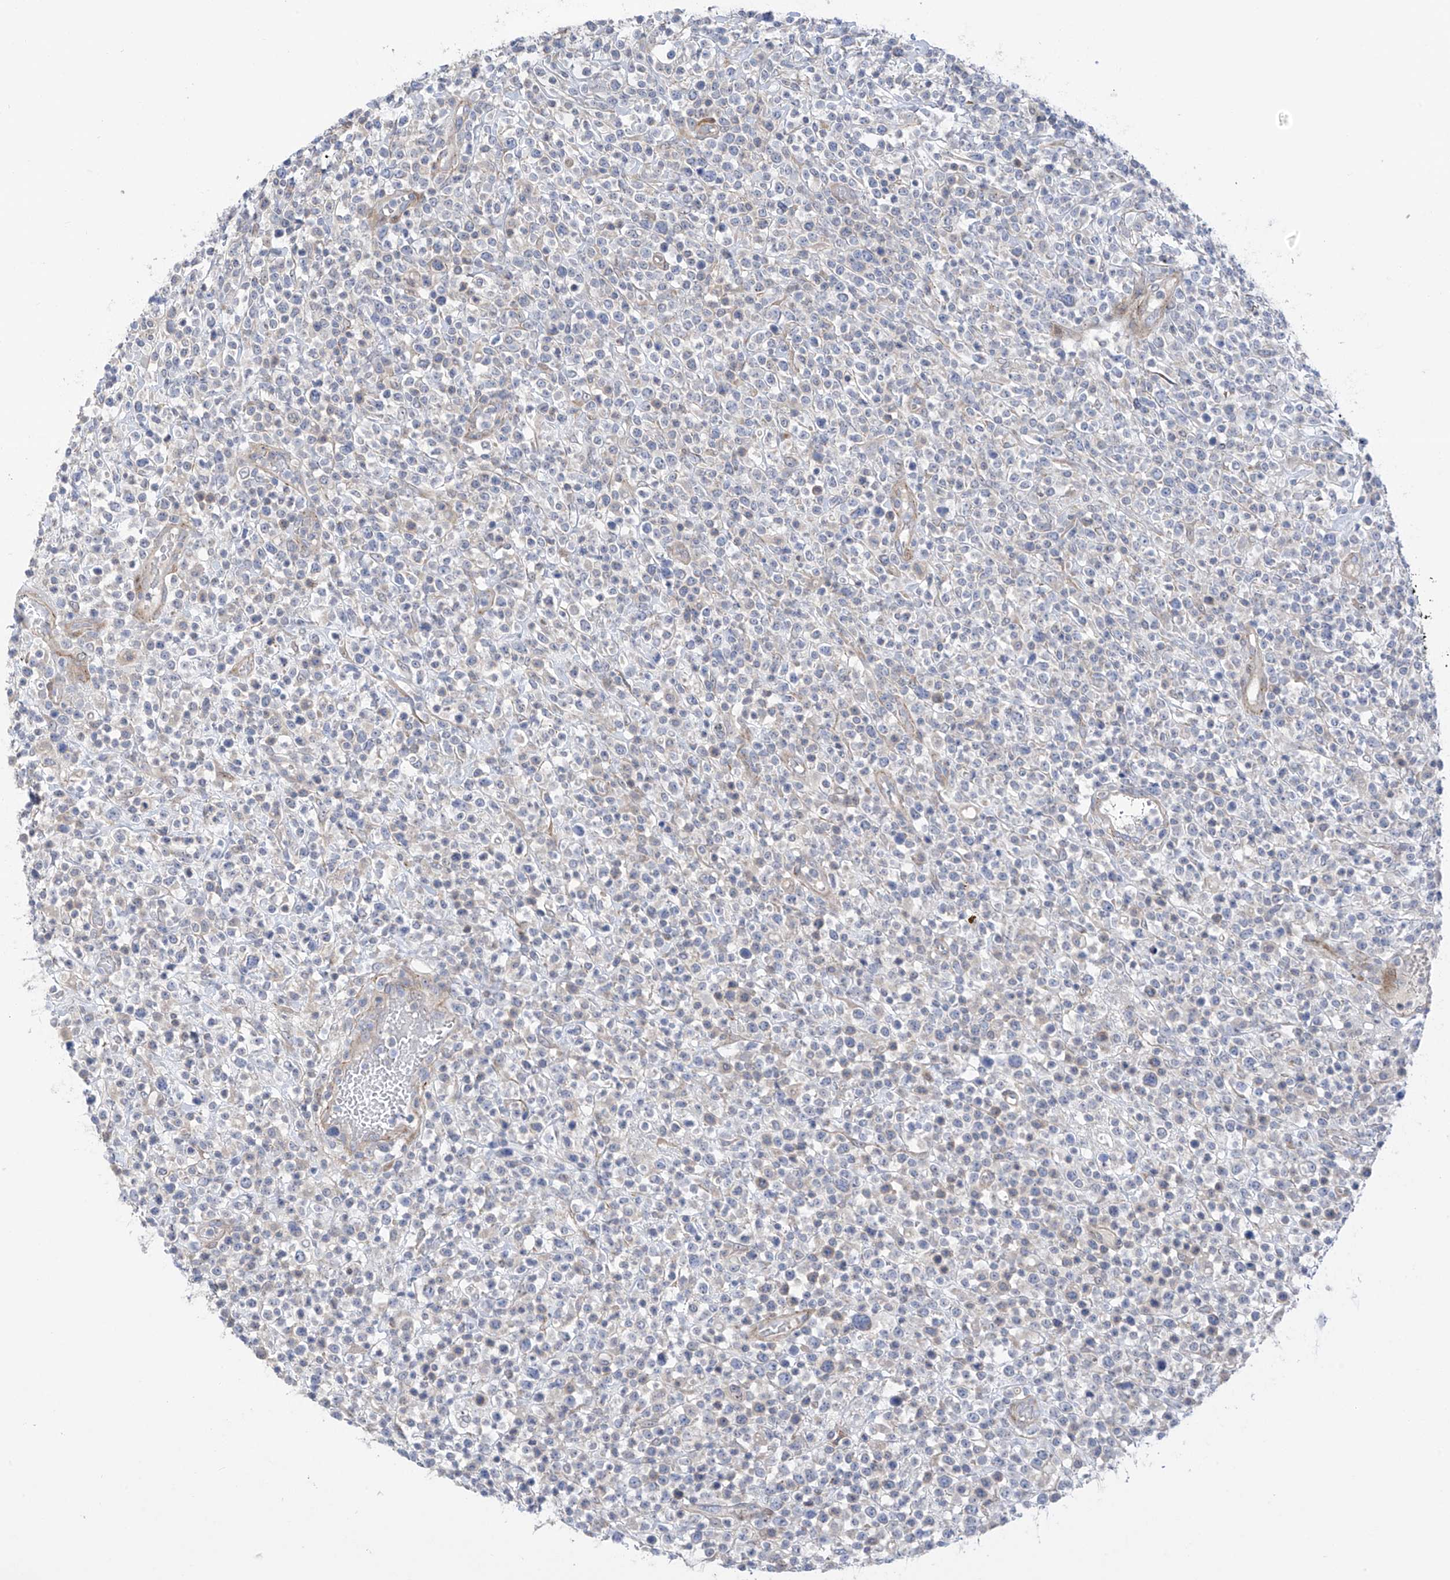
{"staining": {"intensity": "negative", "quantity": "none", "location": "none"}, "tissue": "lymphoma", "cell_type": "Tumor cells", "image_type": "cancer", "snomed": [{"axis": "morphology", "description": "Malignant lymphoma, non-Hodgkin's type, High grade"}, {"axis": "topography", "description": "Colon"}], "caption": "The histopathology image displays no staining of tumor cells in lymphoma.", "gene": "ZNF641", "patient": {"sex": "female", "age": 53}}